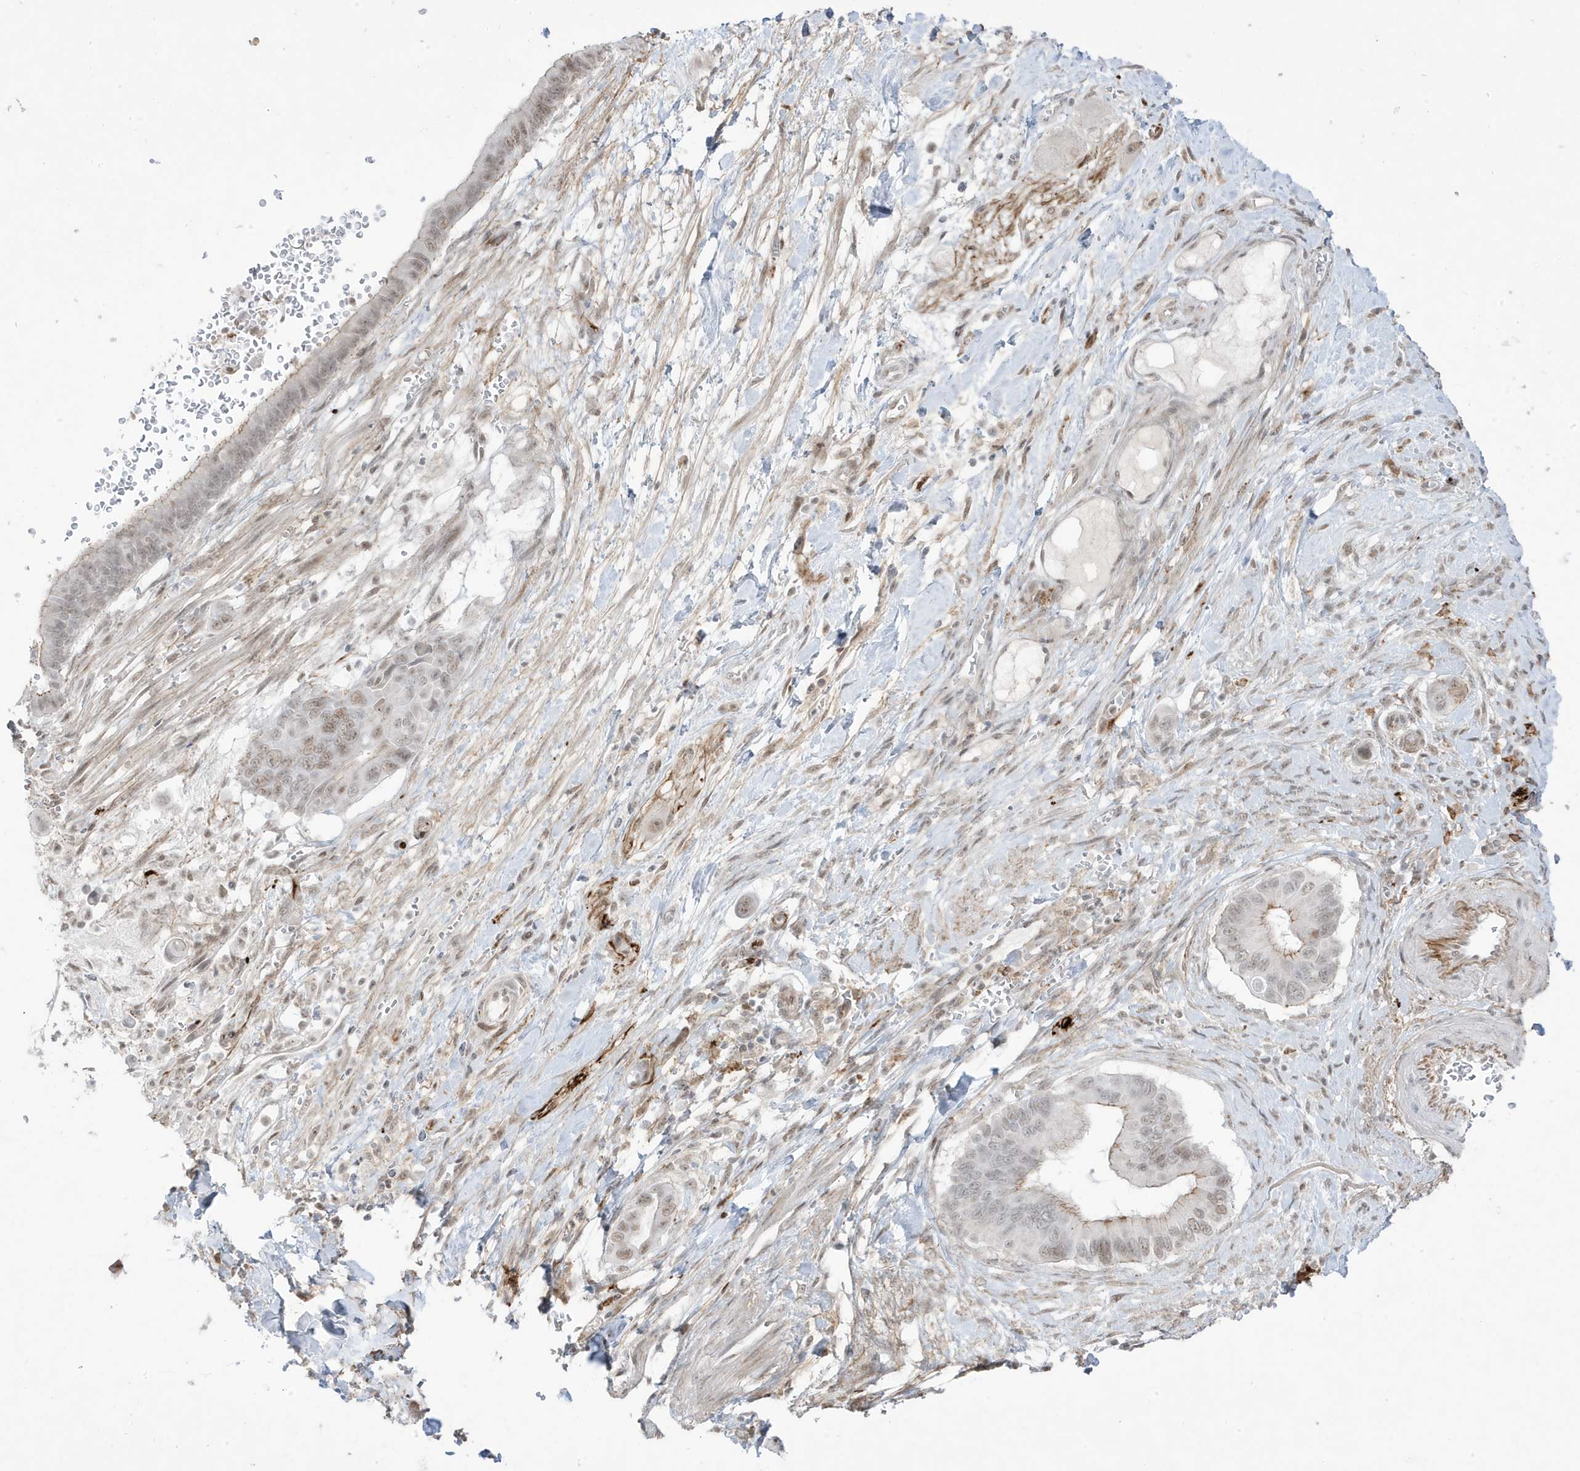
{"staining": {"intensity": "moderate", "quantity": ">75%", "location": "nuclear"}, "tissue": "pancreatic cancer", "cell_type": "Tumor cells", "image_type": "cancer", "snomed": [{"axis": "morphology", "description": "Adenocarcinoma, NOS"}, {"axis": "topography", "description": "Pancreas"}], "caption": "IHC photomicrograph of human pancreatic cancer (adenocarcinoma) stained for a protein (brown), which exhibits medium levels of moderate nuclear staining in about >75% of tumor cells.", "gene": "ADAMTSL3", "patient": {"sex": "male", "age": 68}}